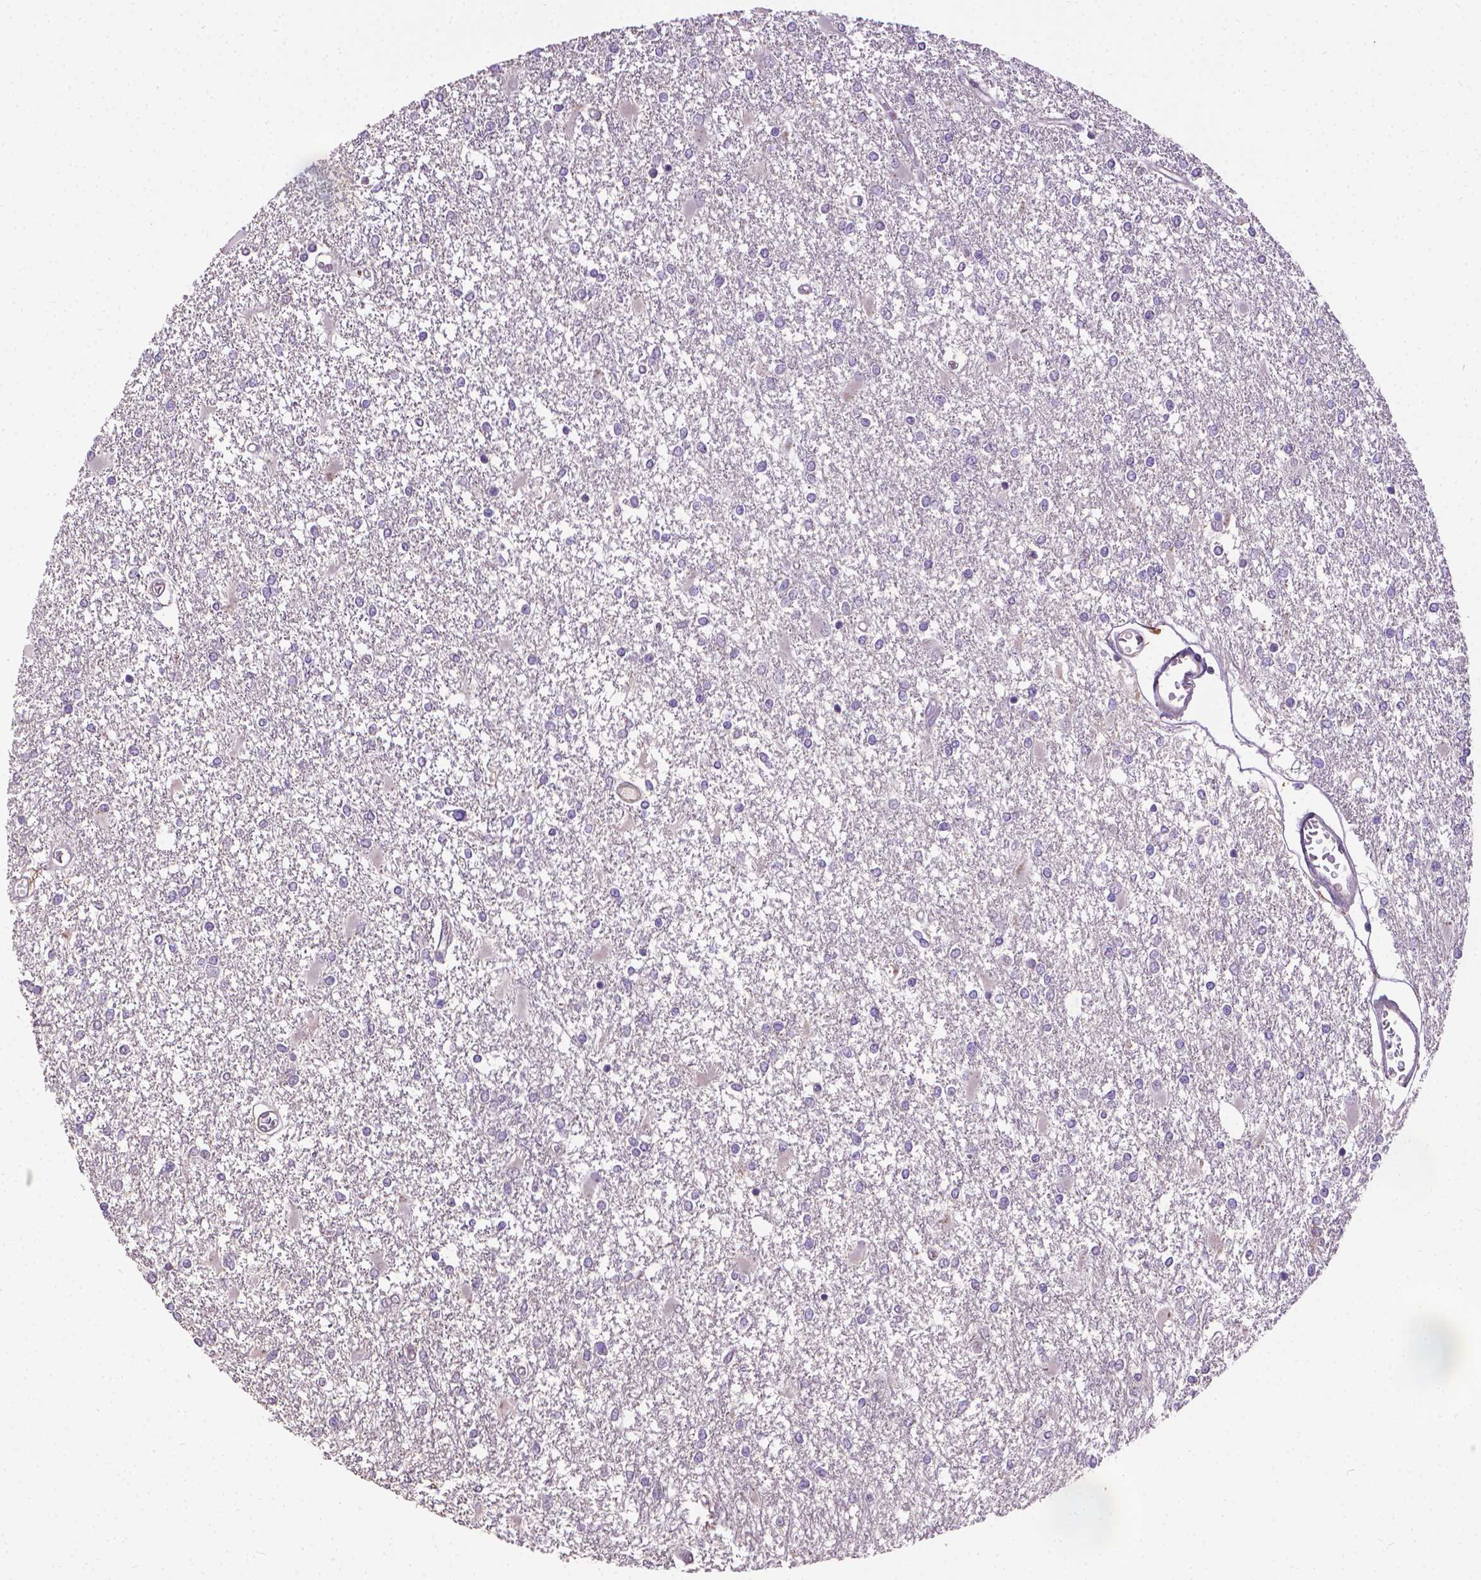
{"staining": {"intensity": "negative", "quantity": "none", "location": "none"}, "tissue": "glioma", "cell_type": "Tumor cells", "image_type": "cancer", "snomed": [{"axis": "morphology", "description": "Glioma, malignant, High grade"}, {"axis": "topography", "description": "Cerebral cortex"}], "caption": "Image shows no significant protein positivity in tumor cells of malignant high-grade glioma.", "gene": "CPM", "patient": {"sex": "male", "age": 79}}